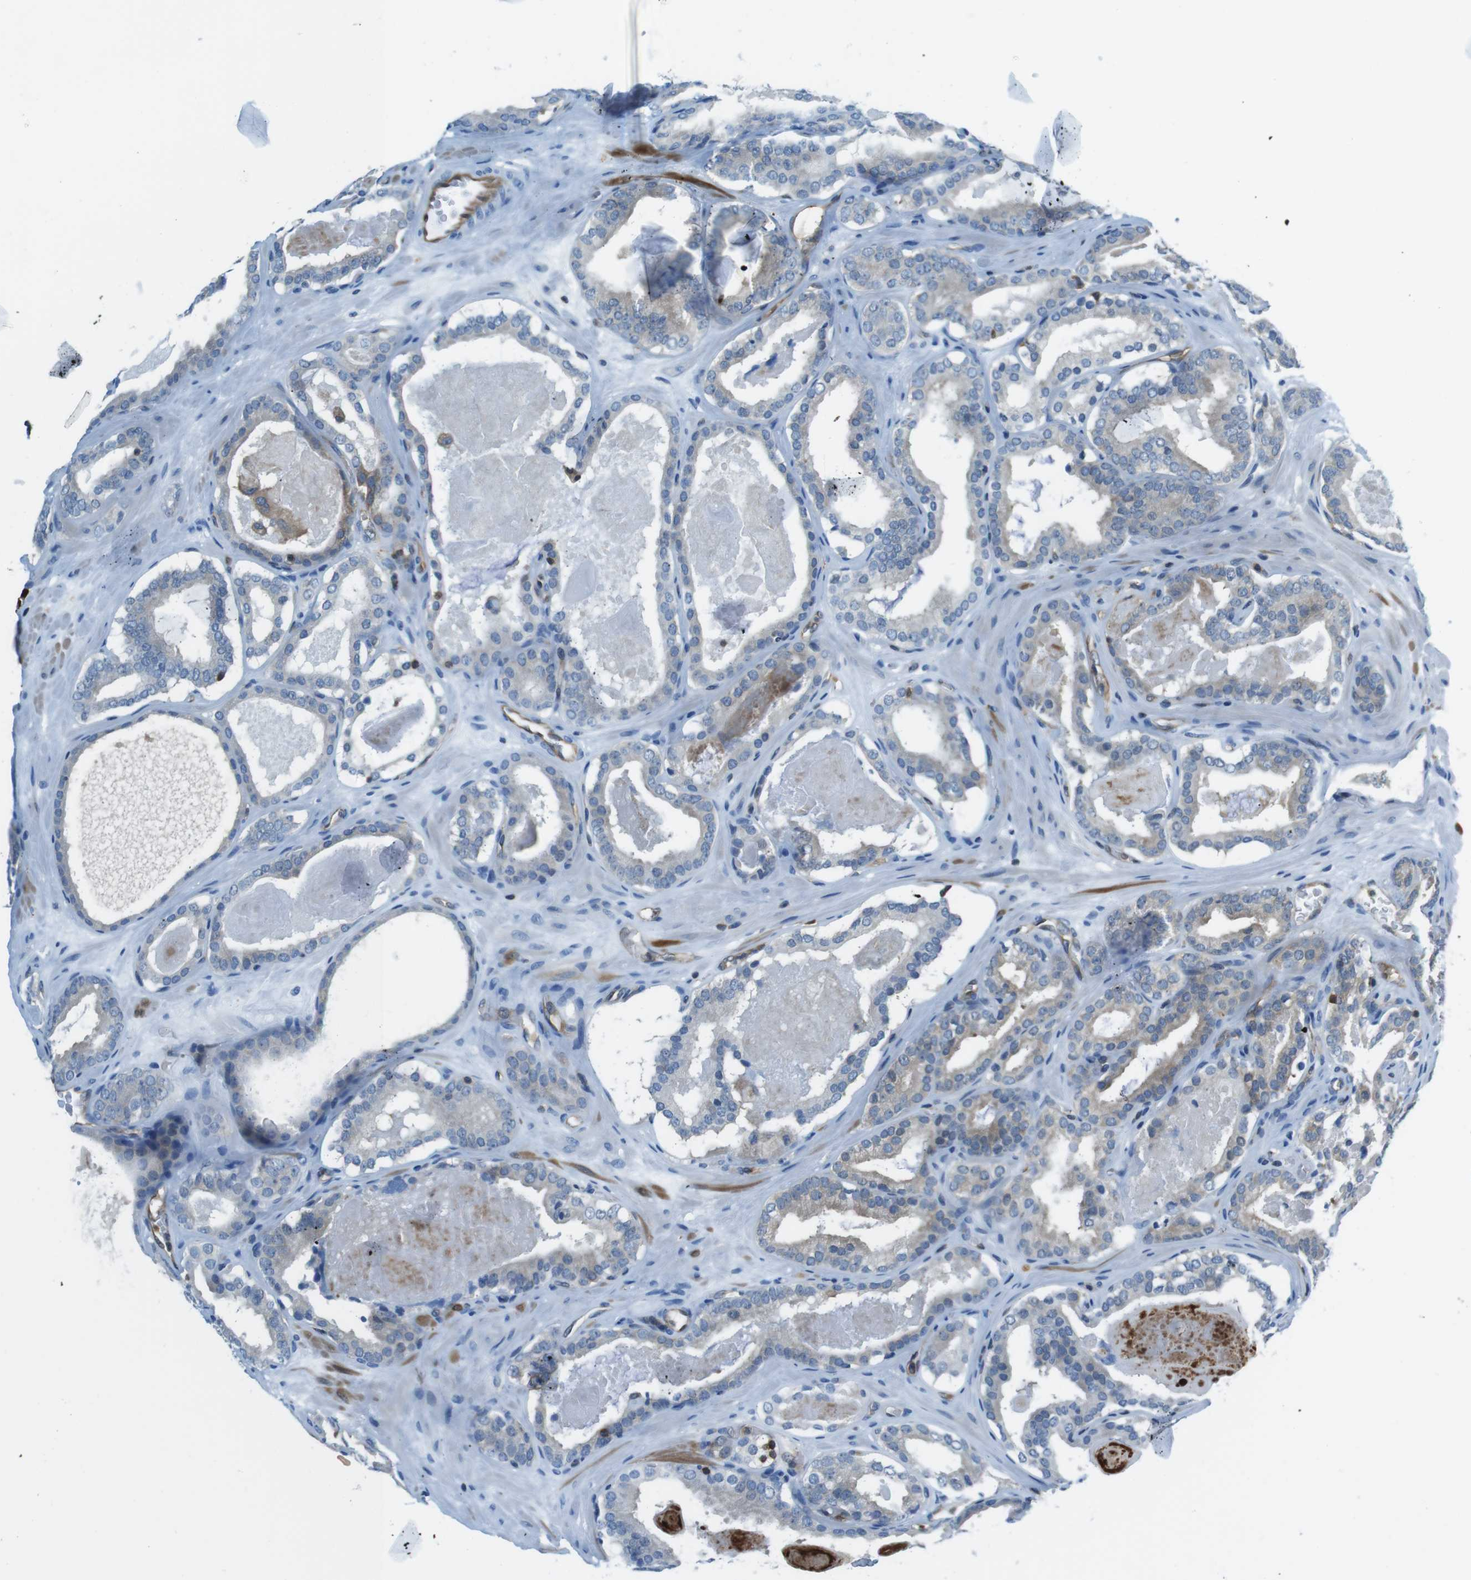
{"staining": {"intensity": "weak", "quantity": "25%-75%", "location": "cytoplasmic/membranous"}, "tissue": "prostate cancer", "cell_type": "Tumor cells", "image_type": "cancer", "snomed": [{"axis": "morphology", "description": "Adenocarcinoma, High grade"}, {"axis": "topography", "description": "Prostate"}], "caption": "Immunohistochemistry (IHC) micrograph of neoplastic tissue: human high-grade adenocarcinoma (prostate) stained using IHC exhibits low levels of weak protein expression localized specifically in the cytoplasmic/membranous of tumor cells, appearing as a cytoplasmic/membranous brown color.", "gene": "TES", "patient": {"sex": "male", "age": 60}}